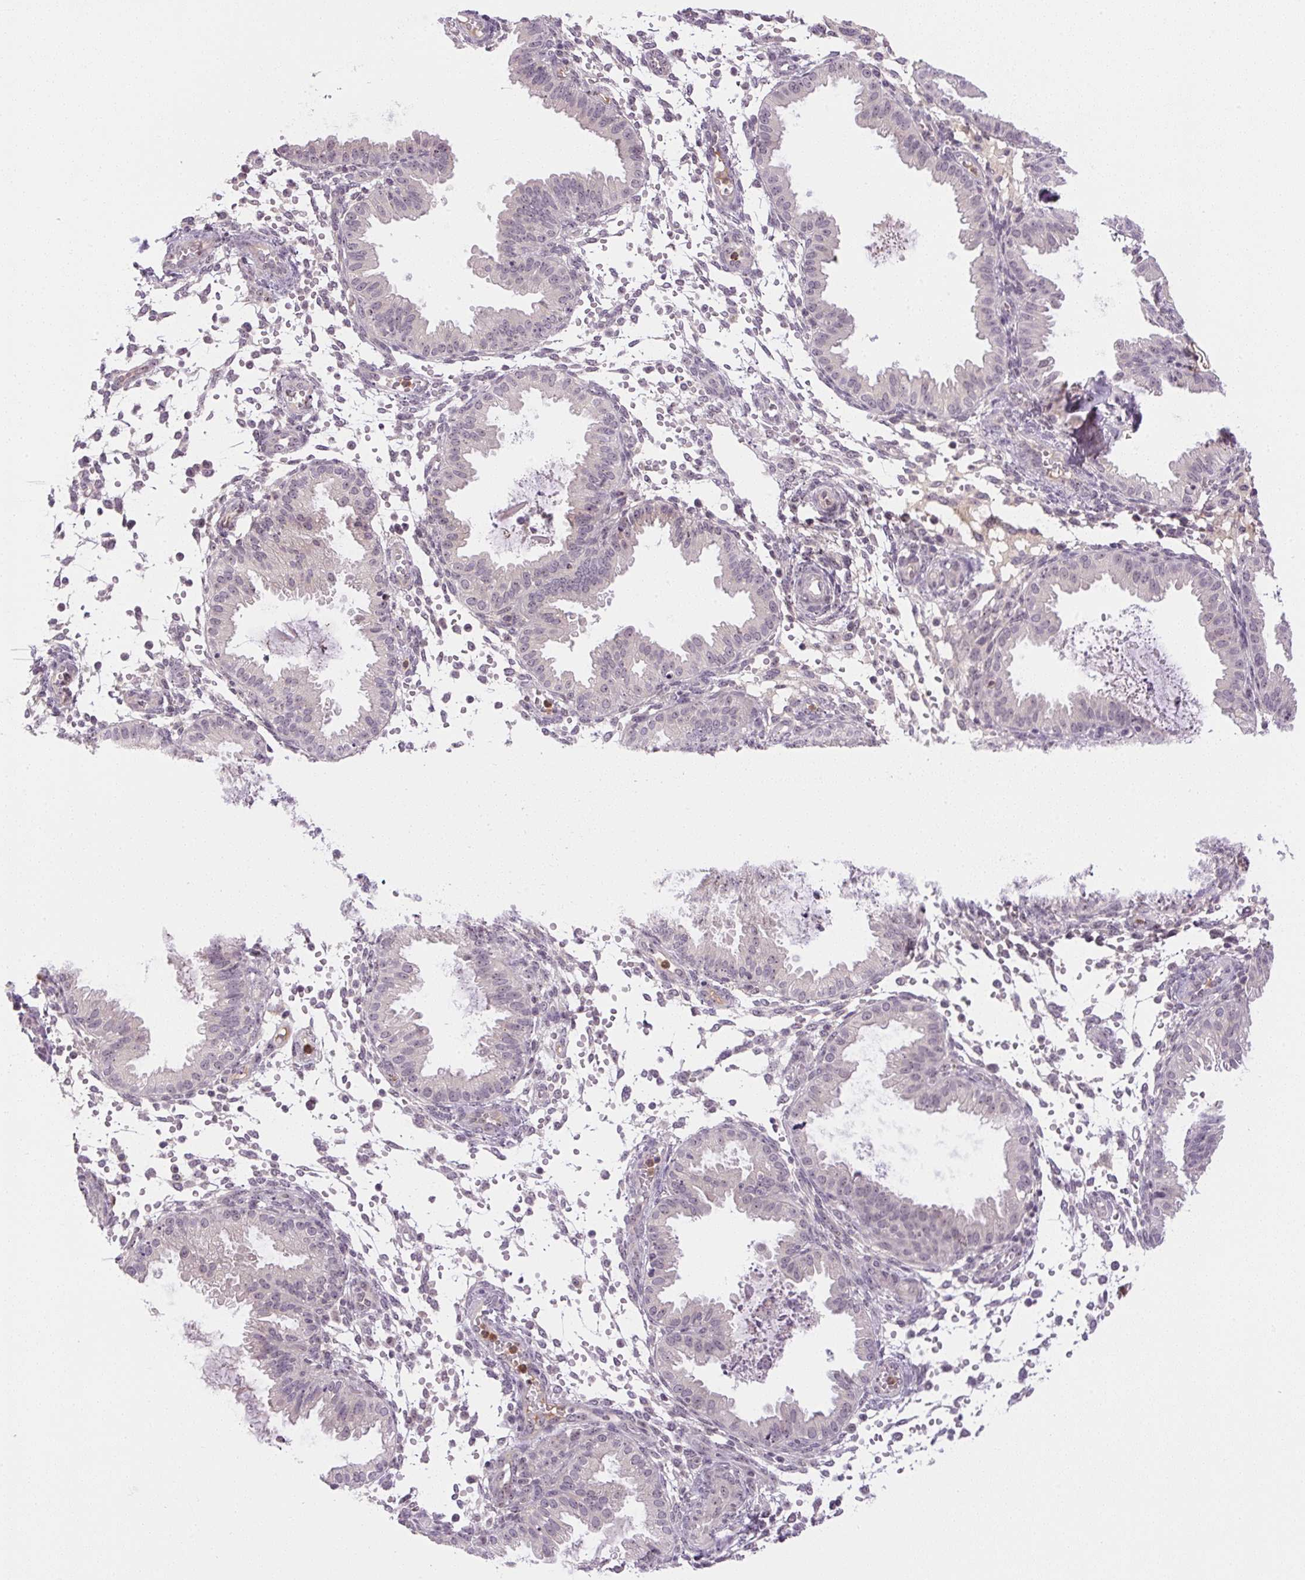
{"staining": {"intensity": "negative", "quantity": "none", "location": "none"}, "tissue": "endometrium", "cell_type": "Cells in endometrial stroma", "image_type": "normal", "snomed": [{"axis": "morphology", "description": "Normal tissue, NOS"}, {"axis": "topography", "description": "Endometrium"}], "caption": "Cells in endometrial stroma show no significant positivity in benign endometrium.", "gene": "SGF29", "patient": {"sex": "female", "age": 33}}